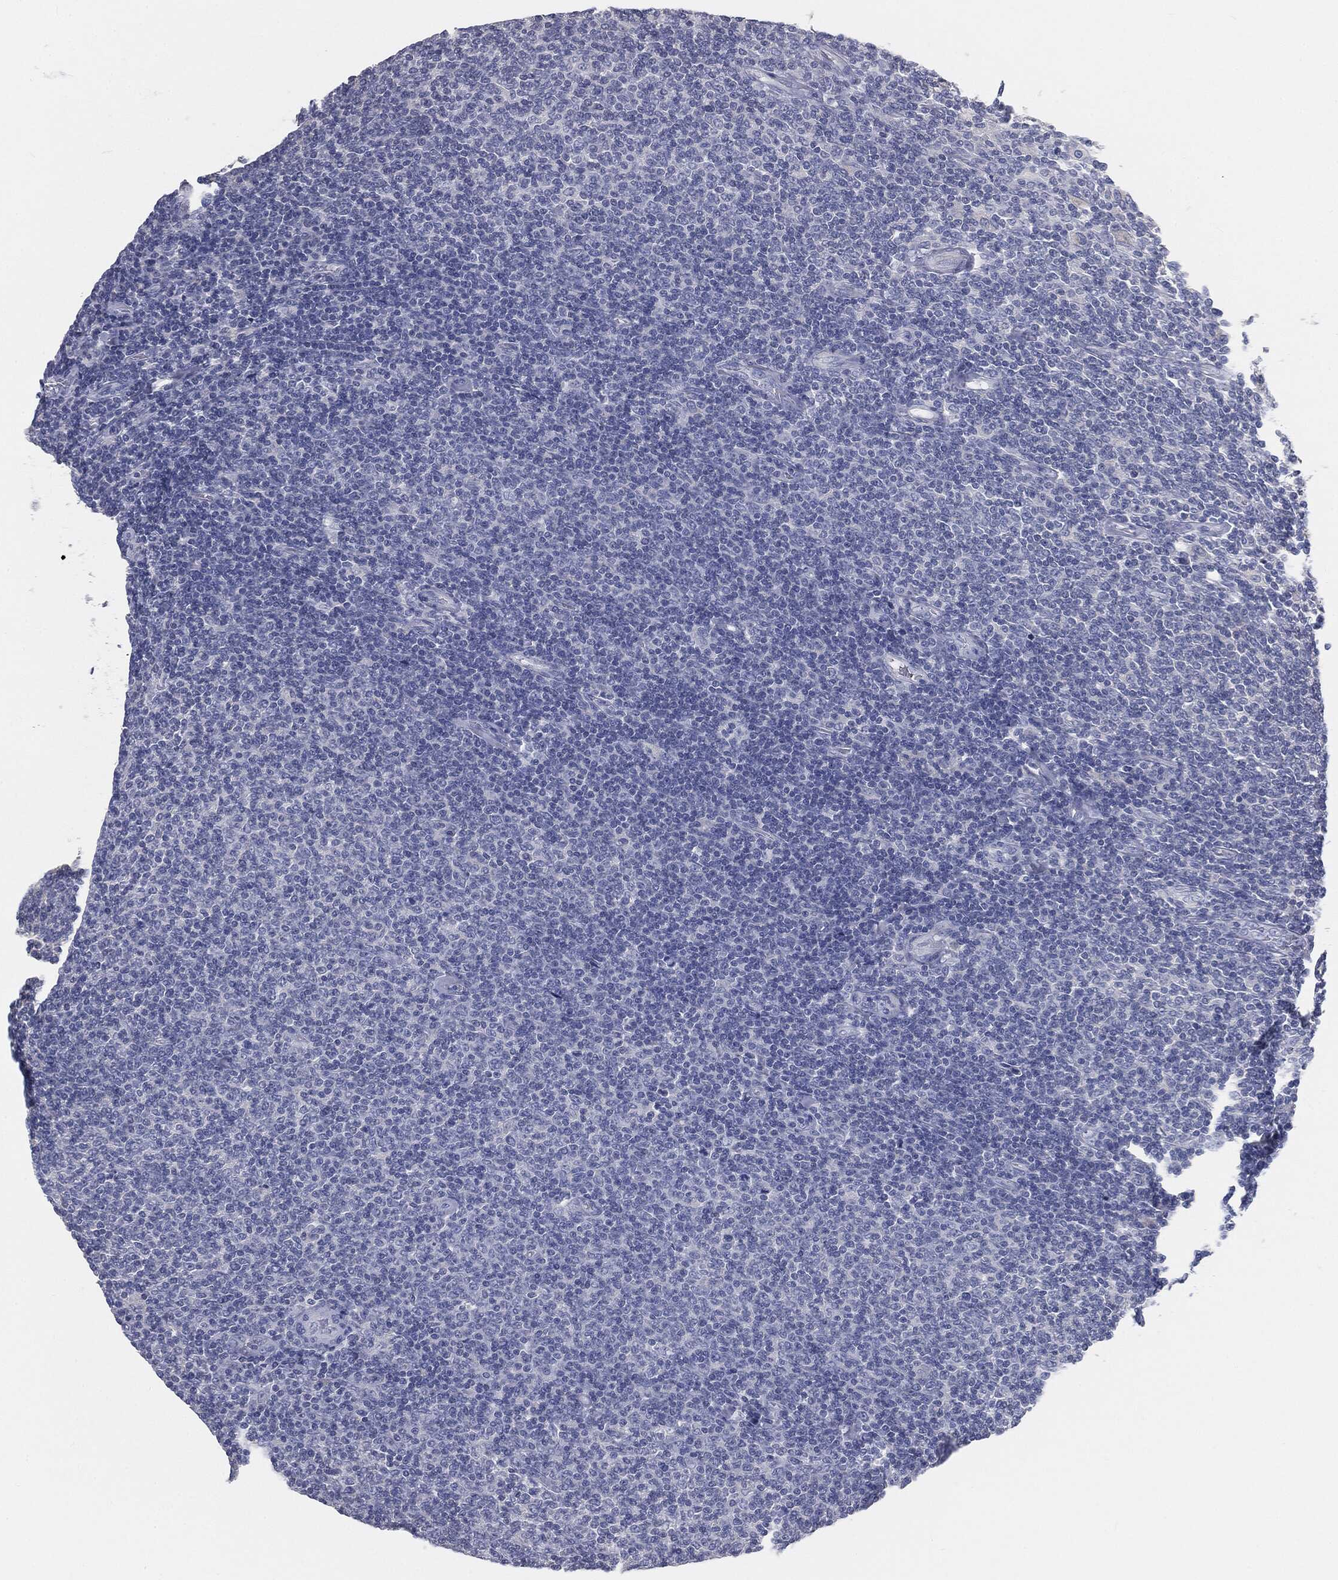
{"staining": {"intensity": "negative", "quantity": "none", "location": "none"}, "tissue": "lymphoma", "cell_type": "Tumor cells", "image_type": "cancer", "snomed": [{"axis": "morphology", "description": "Malignant lymphoma, non-Hodgkin's type, Low grade"}, {"axis": "topography", "description": "Lymph node"}], "caption": "Human lymphoma stained for a protein using IHC reveals no expression in tumor cells.", "gene": "CAV3", "patient": {"sex": "male", "age": 52}}